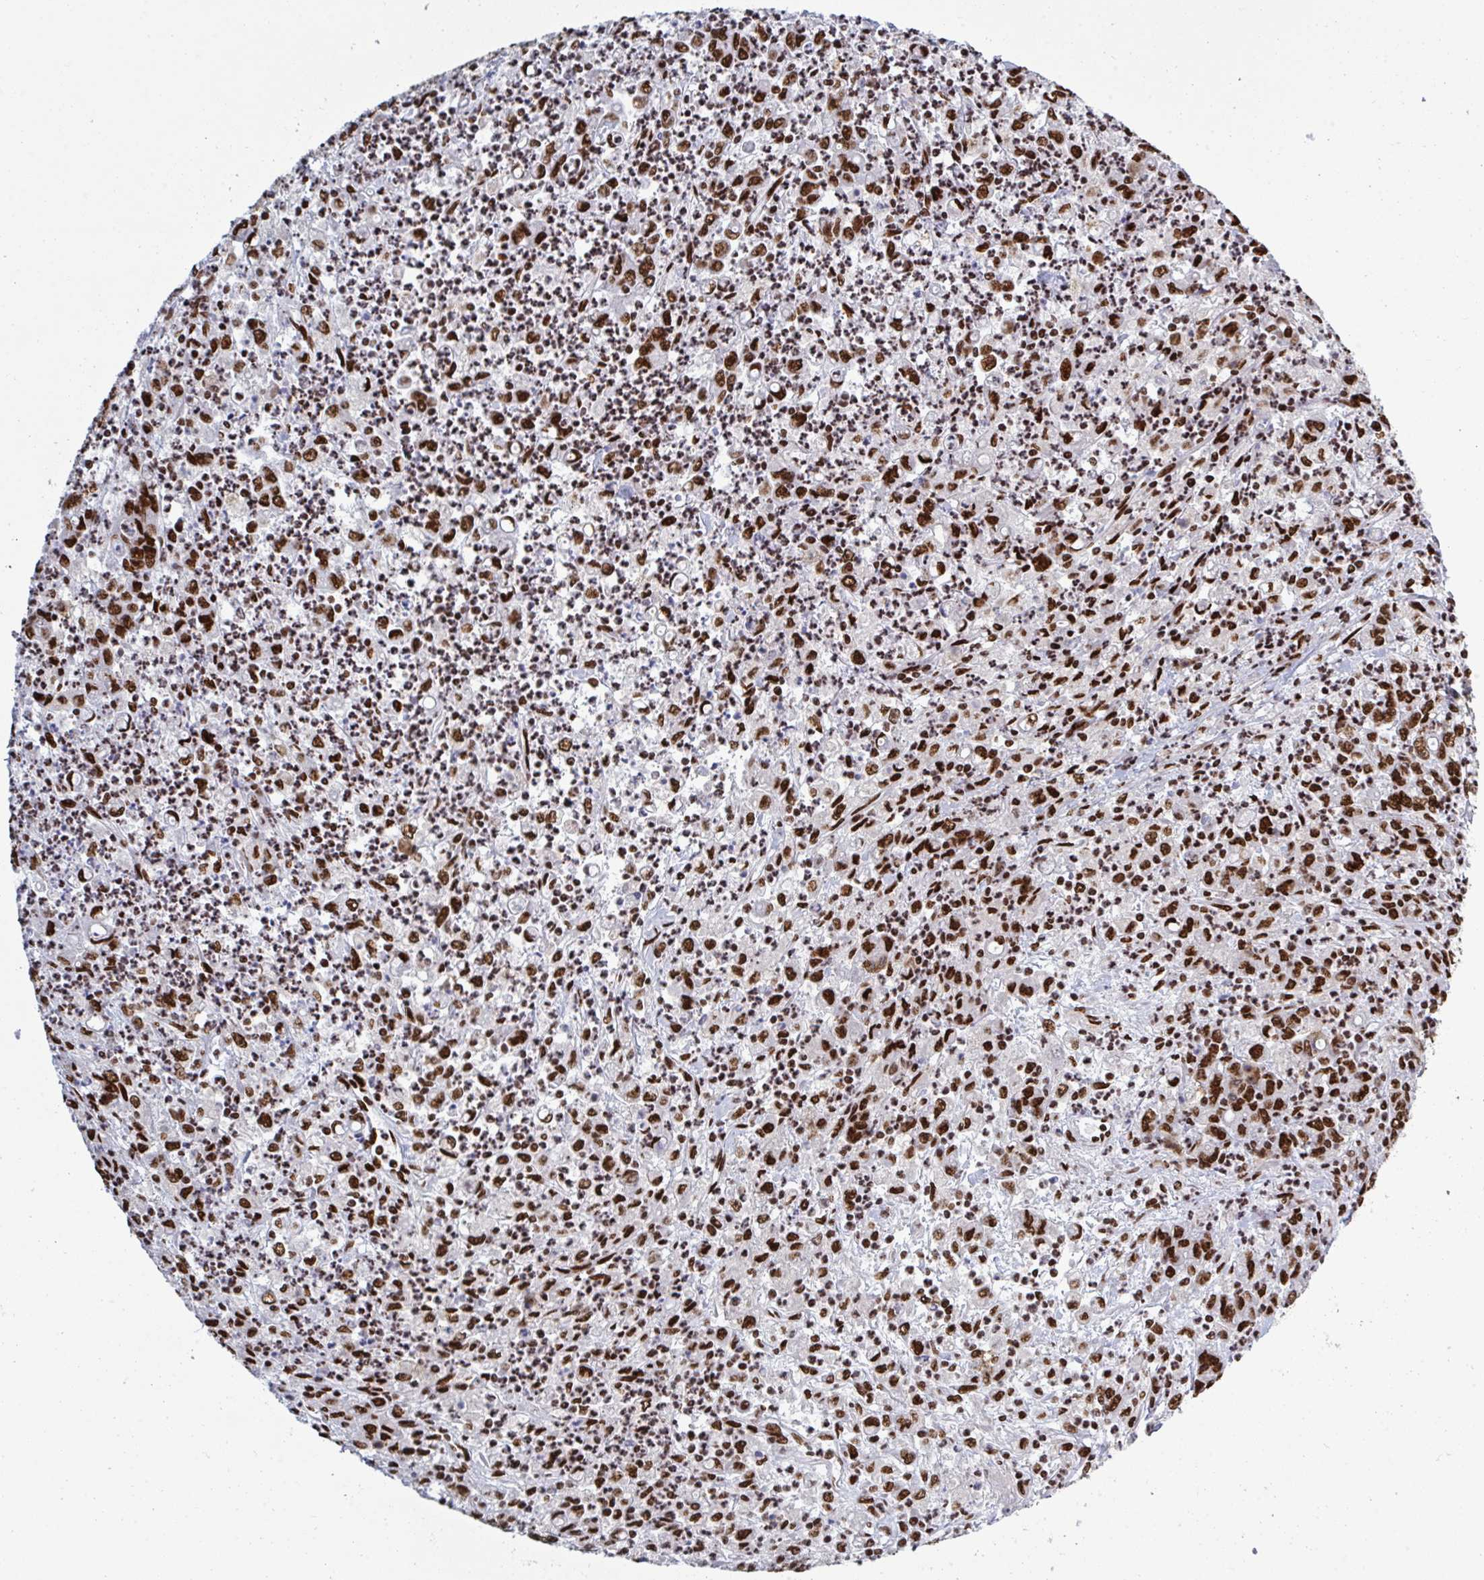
{"staining": {"intensity": "strong", "quantity": ">75%", "location": "nuclear"}, "tissue": "stomach cancer", "cell_type": "Tumor cells", "image_type": "cancer", "snomed": [{"axis": "morphology", "description": "Adenocarcinoma, NOS"}, {"axis": "topography", "description": "Stomach, lower"}], "caption": "Tumor cells display high levels of strong nuclear staining in about >75% of cells in human stomach adenocarcinoma.", "gene": "ZNF607", "patient": {"sex": "female", "age": 71}}